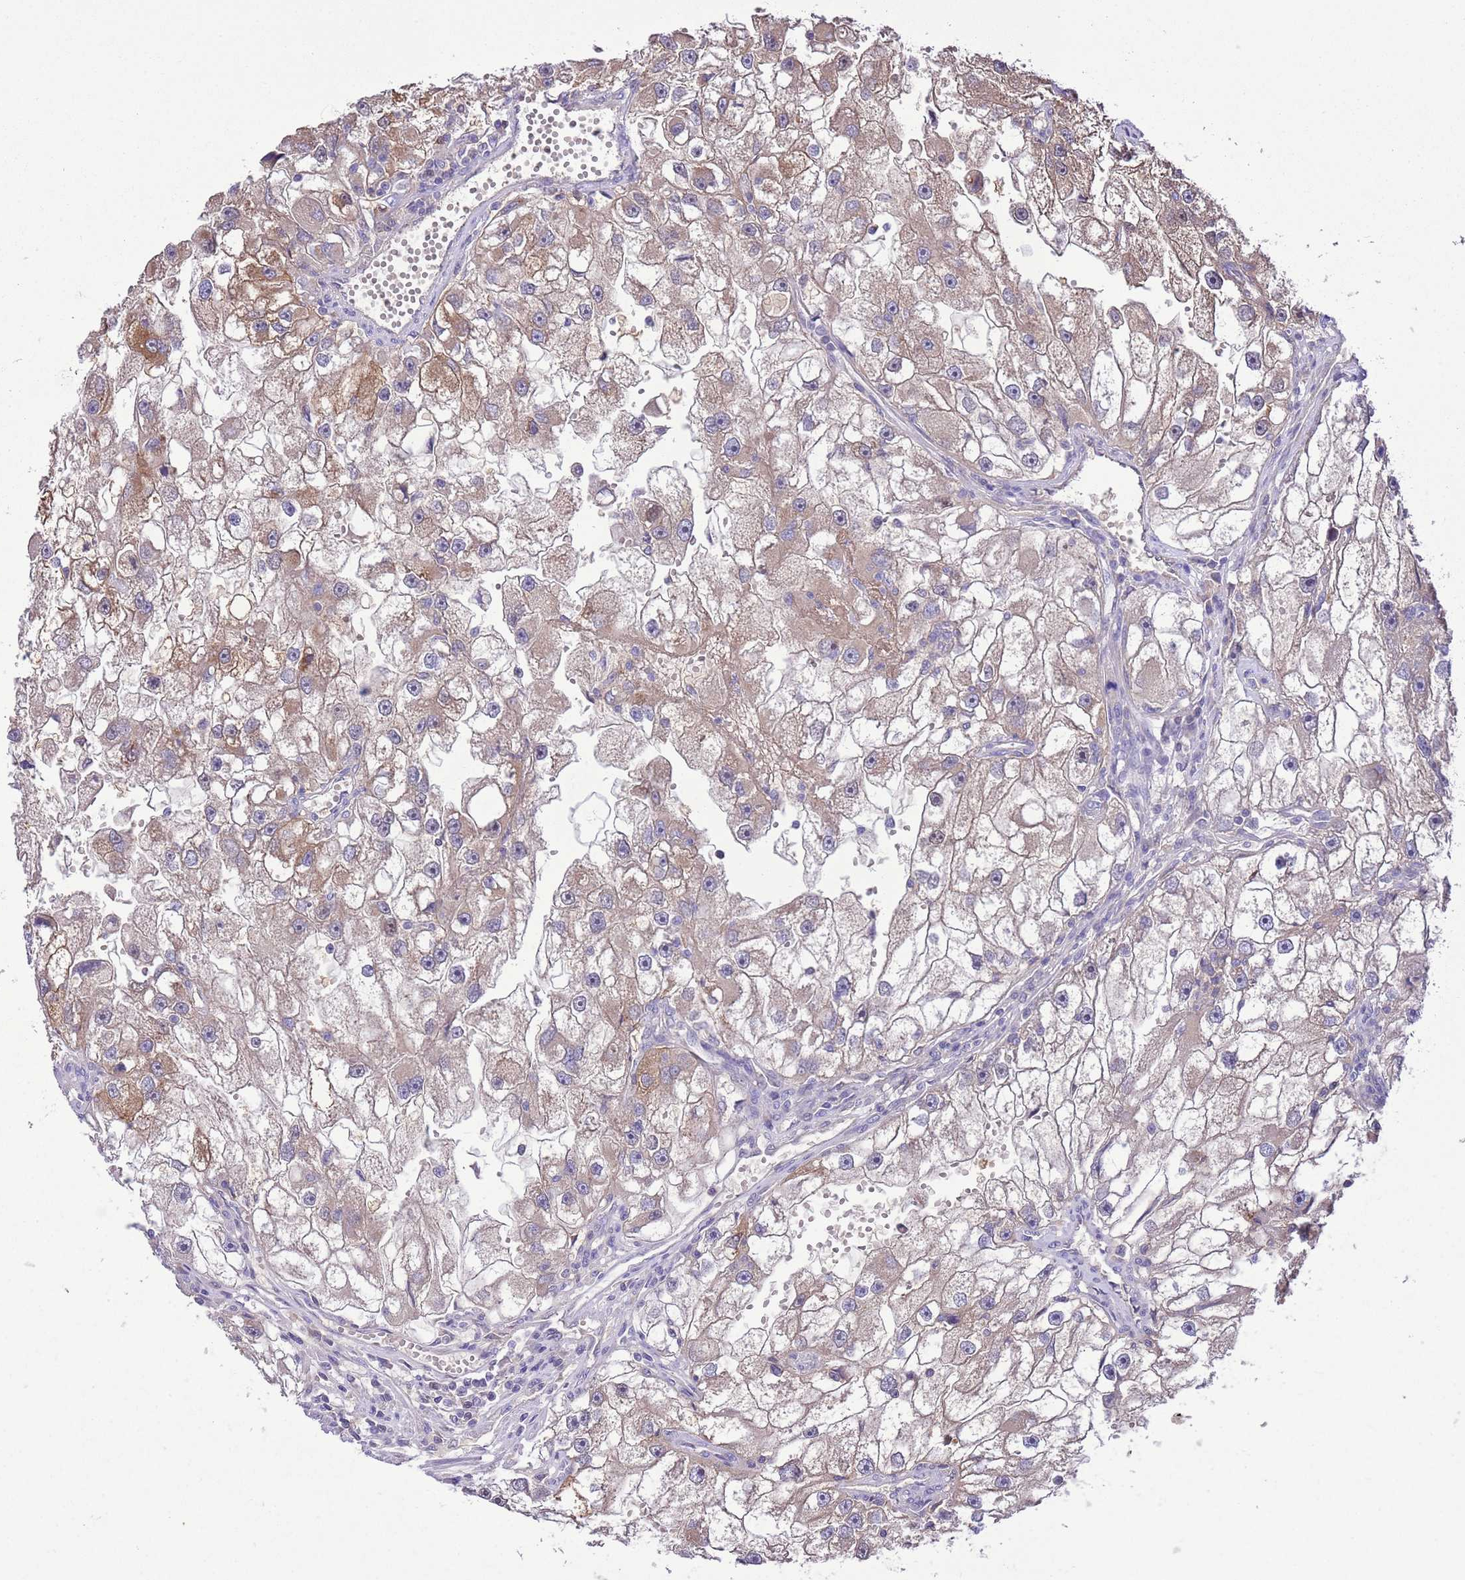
{"staining": {"intensity": "moderate", "quantity": "25%-75%", "location": "cytoplasmic/membranous"}, "tissue": "renal cancer", "cell_type": "Tumor cells", "image_type": "cancer", "snomed": [{"axis": "morphology", "description": "Adenocarcinoma, NOS"}, {"axis": "topography", "description": "Kidney"}], "caption": "A photomicrograph of renal adenocarcinoma stained for a protein displays moderate cytoplasmic/membranous brown staining in tumor cells.", "gene": "PRR32", "patient": {"sex": "male", "age": 63}}